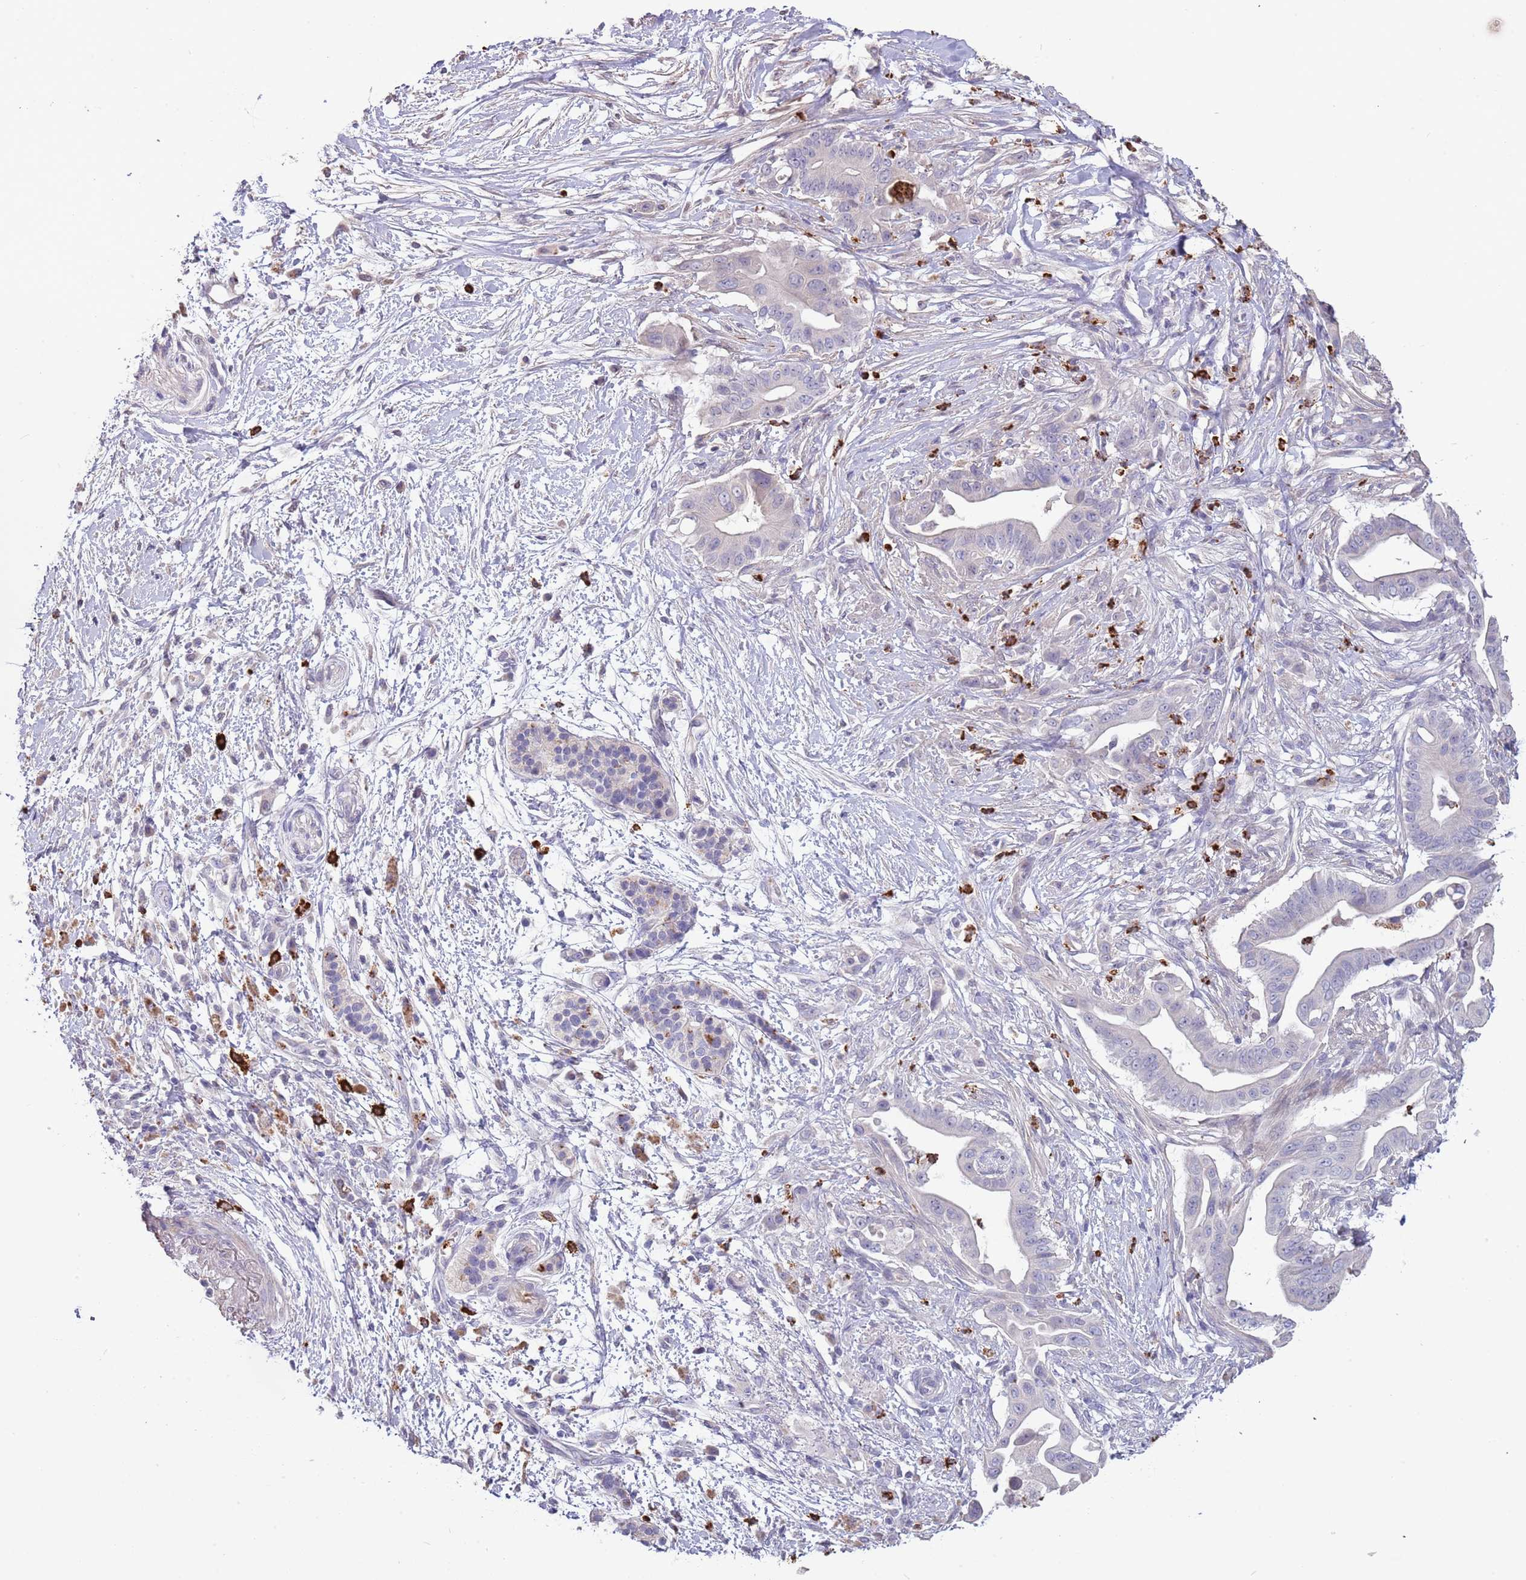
{"staining": {"intensity": "negative", "quantity": "none", "location": "none"}, "tissue": "pancreatic cancer", "cell_type": "Tumor cells", "image_type": "cancer", "snomed": [{"axis": "morphology", "description": "Adenocarcinoma, NOS"}, {"axis": "topography", "description": "Pancreas"}], "caption": "IHC histopathology image of pancreatic cancer stained for a protein (brown), which demonstrates no expression in tumor cells.", "gene": "P2RY13", "patient": {"sex": "male", "age": 68}}